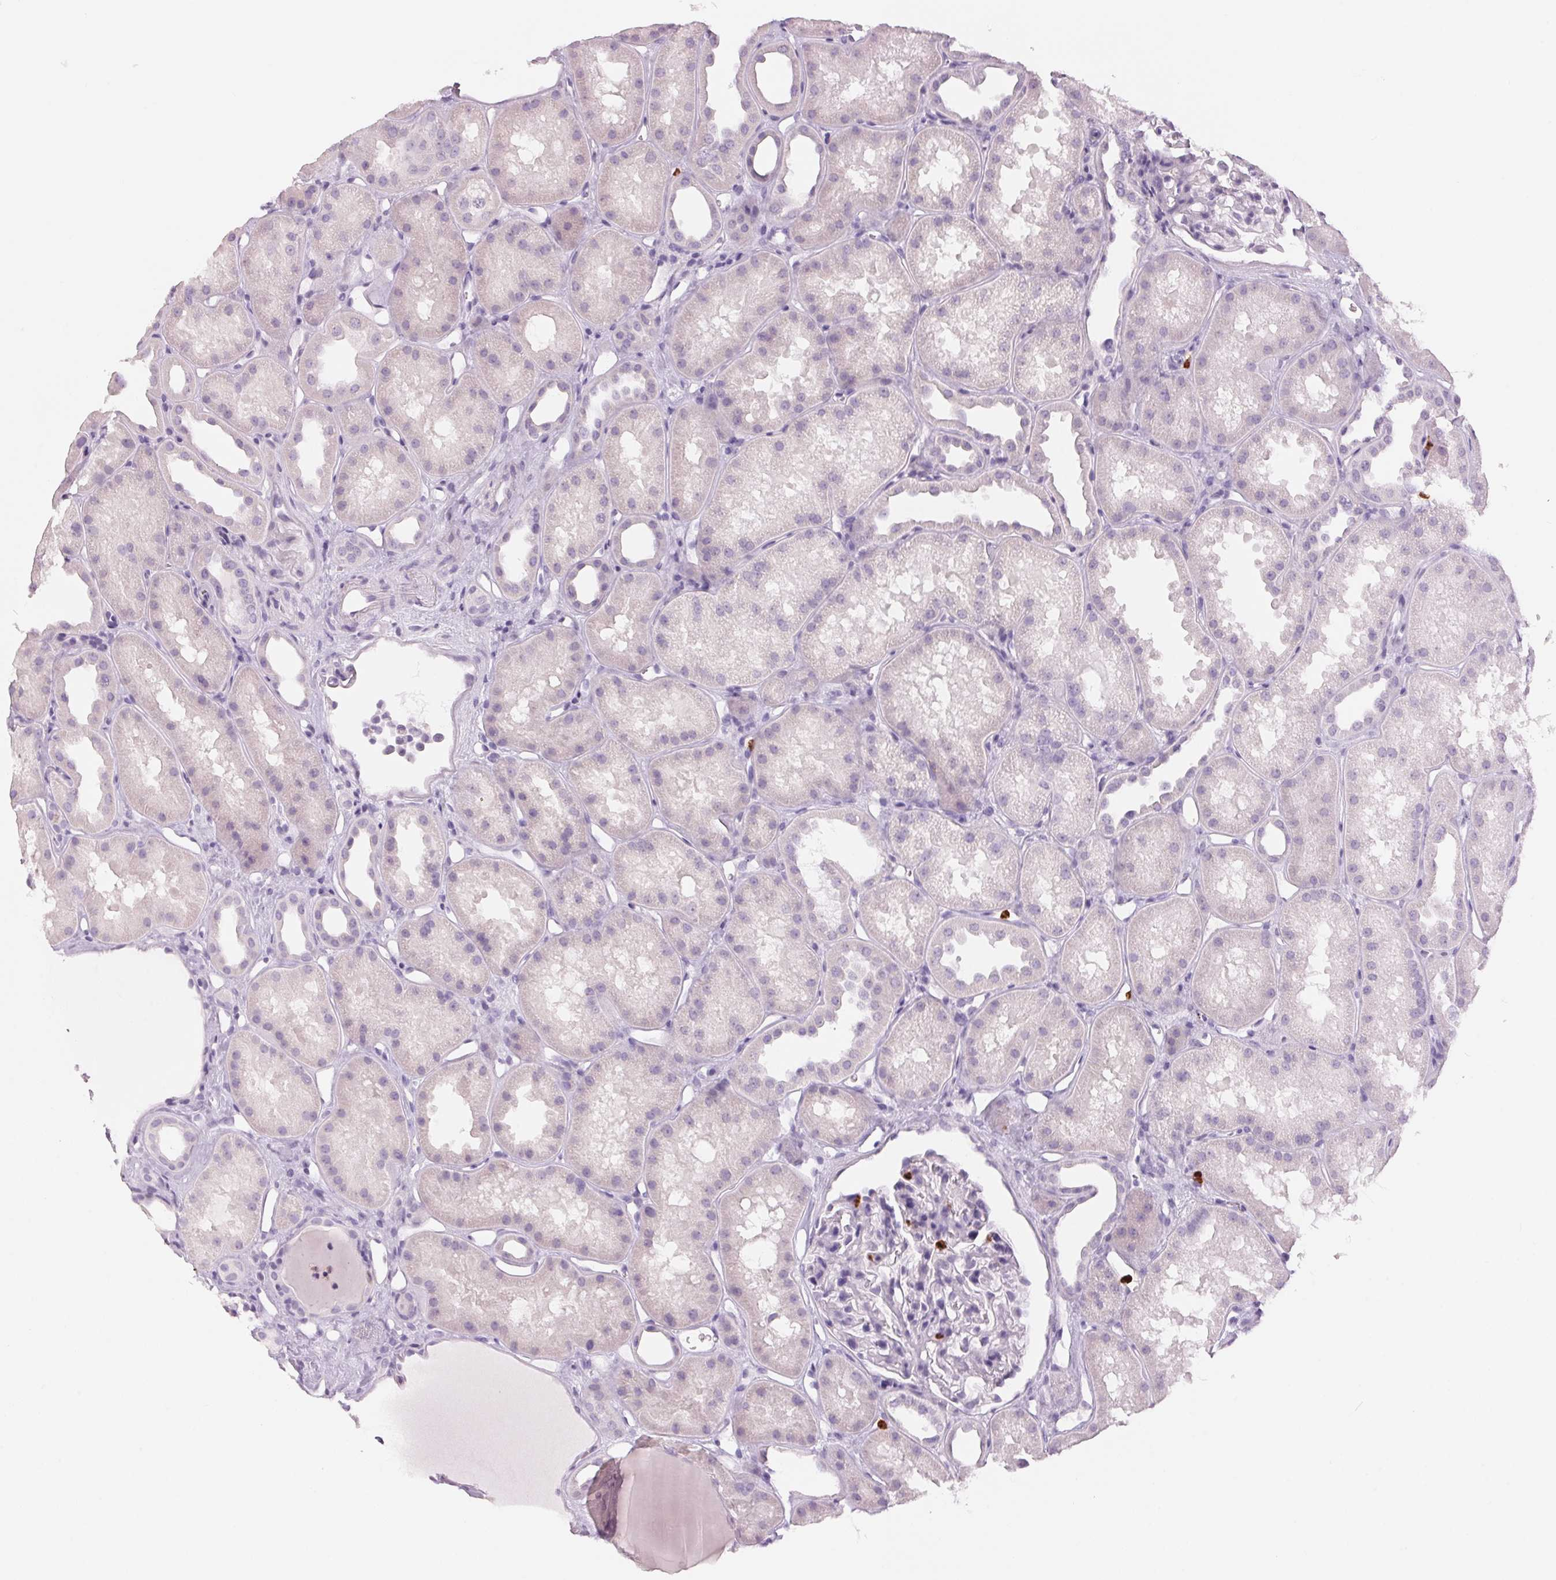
{"staining": {"intensity": "negative", "quantity": "none", "location": "none"}, "tissue": "kidney", "cell_type": "Cells in glomeruli", "image_type": "normal", "snomed": [{"axis": "morphology", "description": "Normal tissue, NOS"}, {"axis": "topography", "description": "Kidney"}], "caption": "Cells in glomeruli are negative for protein expression in normal human kidney. (Immunohistochemistry, brightfield microscopy, high magnification).", "gene": "KLK7", "patient": {"sex": "male", "age": 61}}